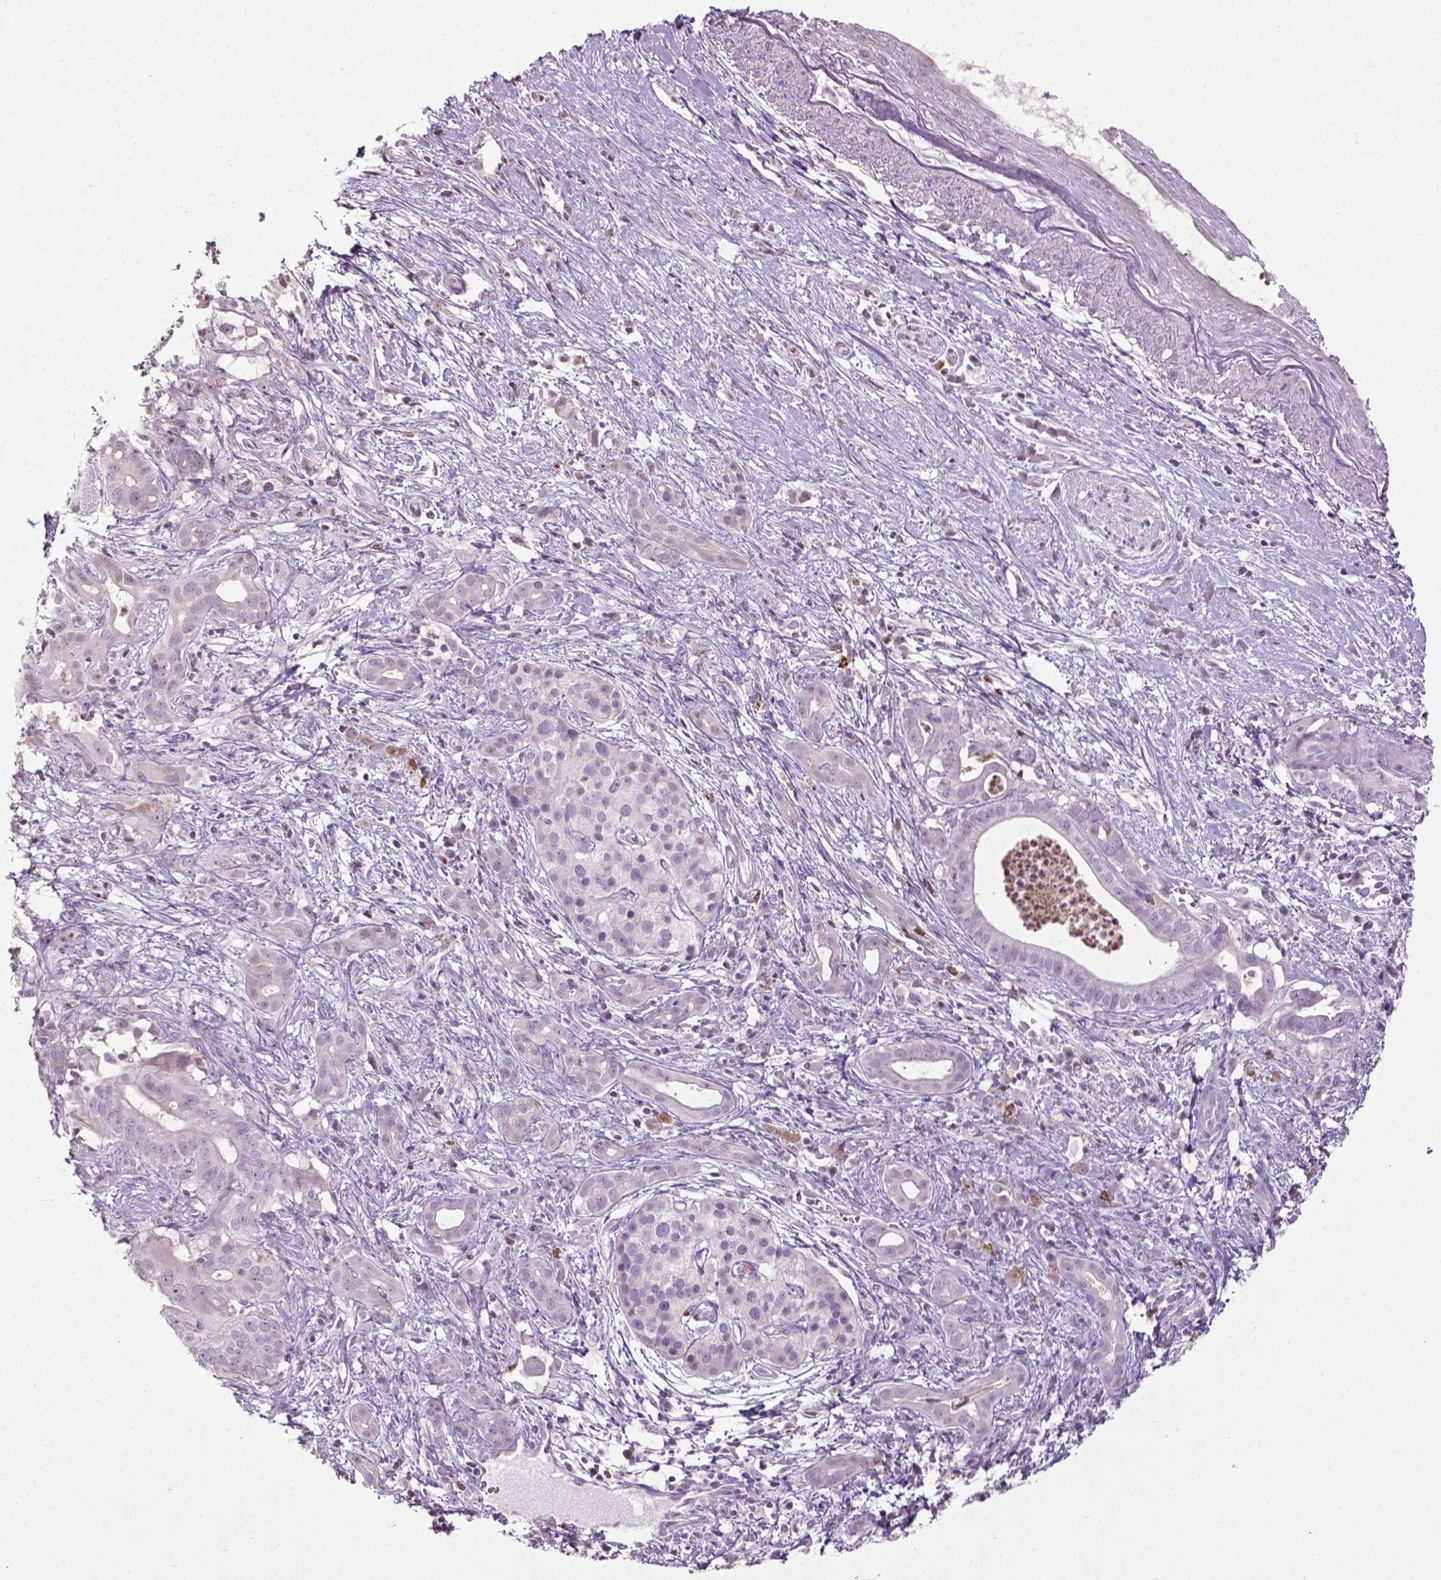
{"staining": {"intensity": "negative", "quantity": "none", "location": "none"}, "tissue": "pancreatic cancer", "cell_type": "Tumor cells", "image_type": "cancer", "snomed": [{"axis": "morphology", "description": "Adenocarcinoma, NOS"}, {"axis": "topography", "description": "Pancreas"}], "caption": "Human adenocarcinoma (pancreatic) stained for a protein using immunohistochemistry (IHC) demonstrates no staining in tumor cells.", "gene": "NTNG2", "patient": {"sex": "male", "age": 61}}